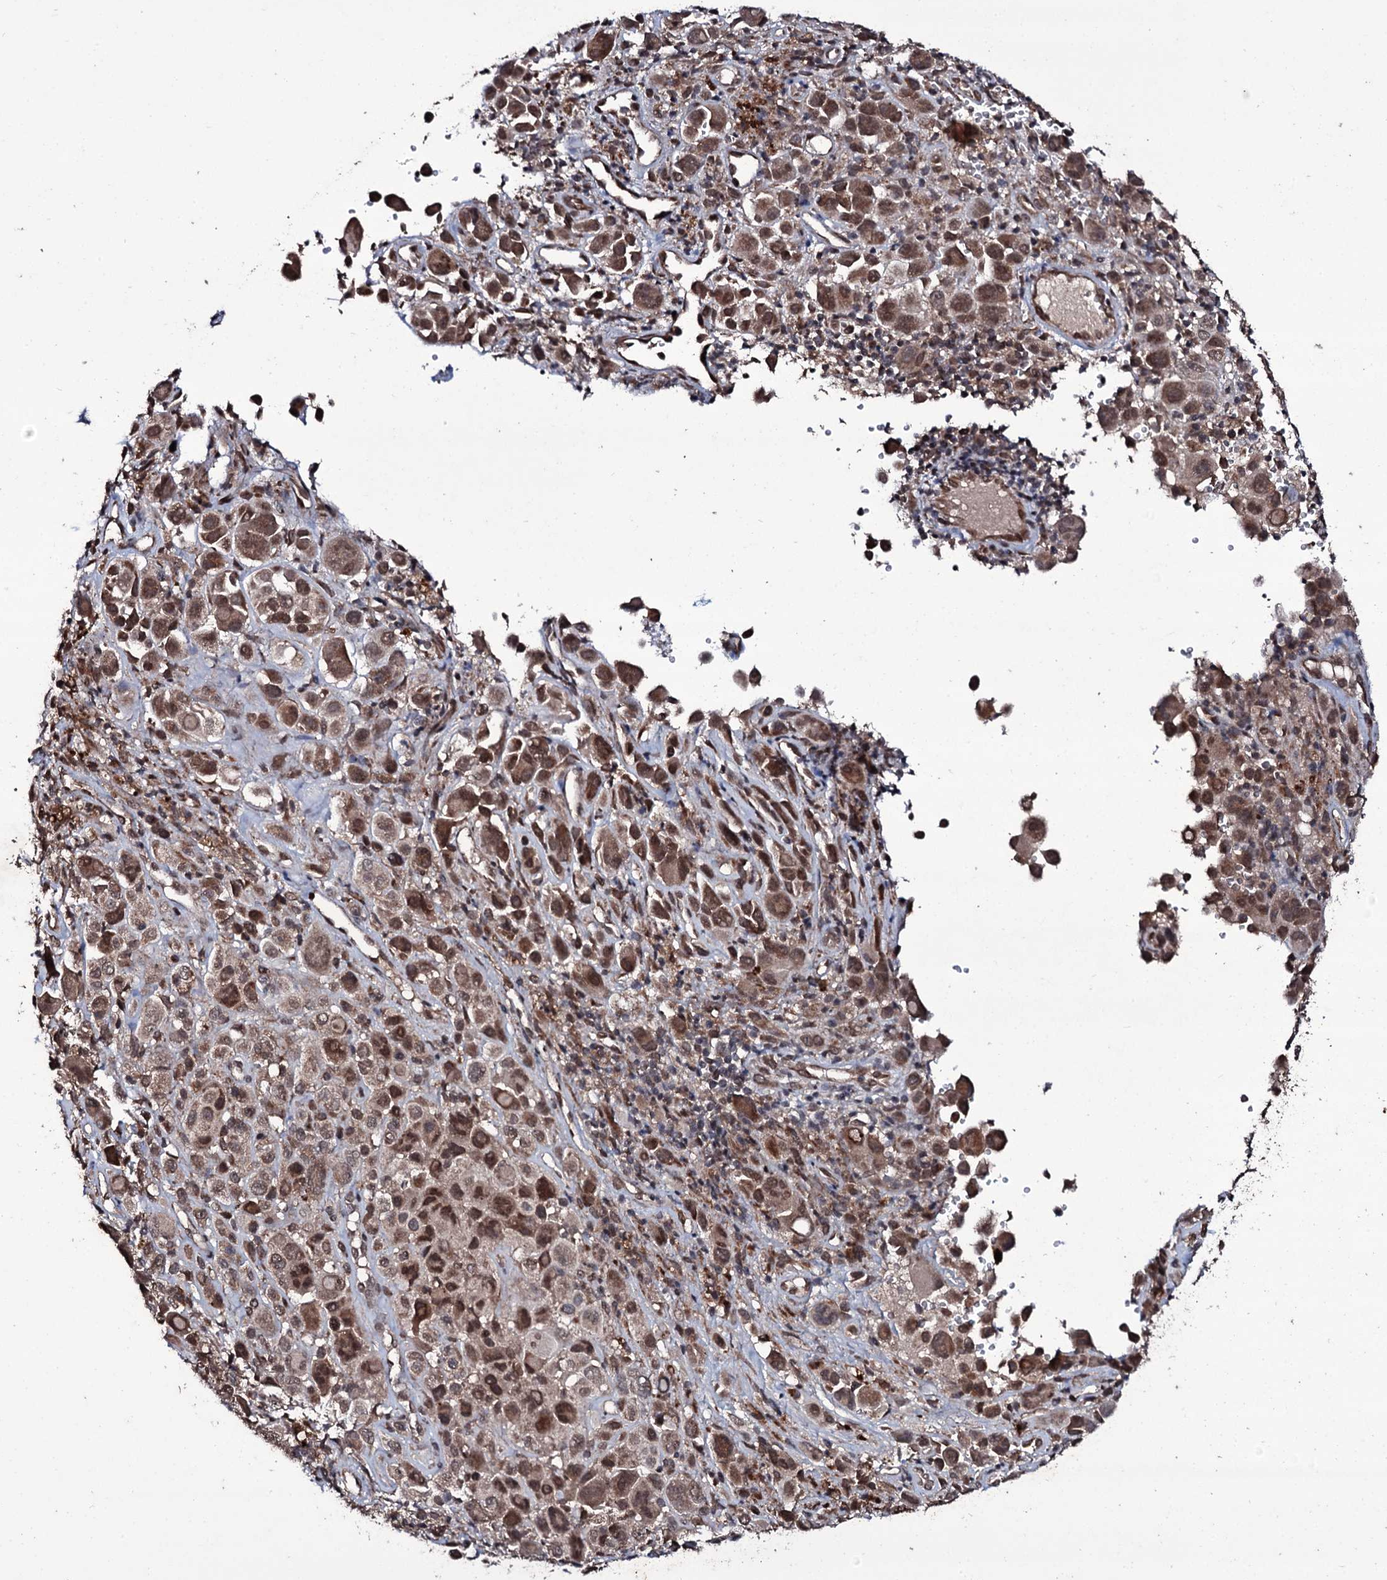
{"staining": {"intensity": "moderate", "quantity": ">75%", "location": "cytoplasmic/membranous"}, "tissue": "melanoma", "cell_type": "Tumor cells", "image_type": "cancer", "snomed": [{"axis": "morphology", "description": "Malignant melanoma, NOS"}, {"axis": "topography", "description": "Skin of trunk"}], "caption": "A medium amount of moderate cytoplasmic/membranous staining is identified in about >75% of tumor cells in melanoma tissue.", "gene": "MRPS31", "patient": {"sex": "male", "age": 71}}